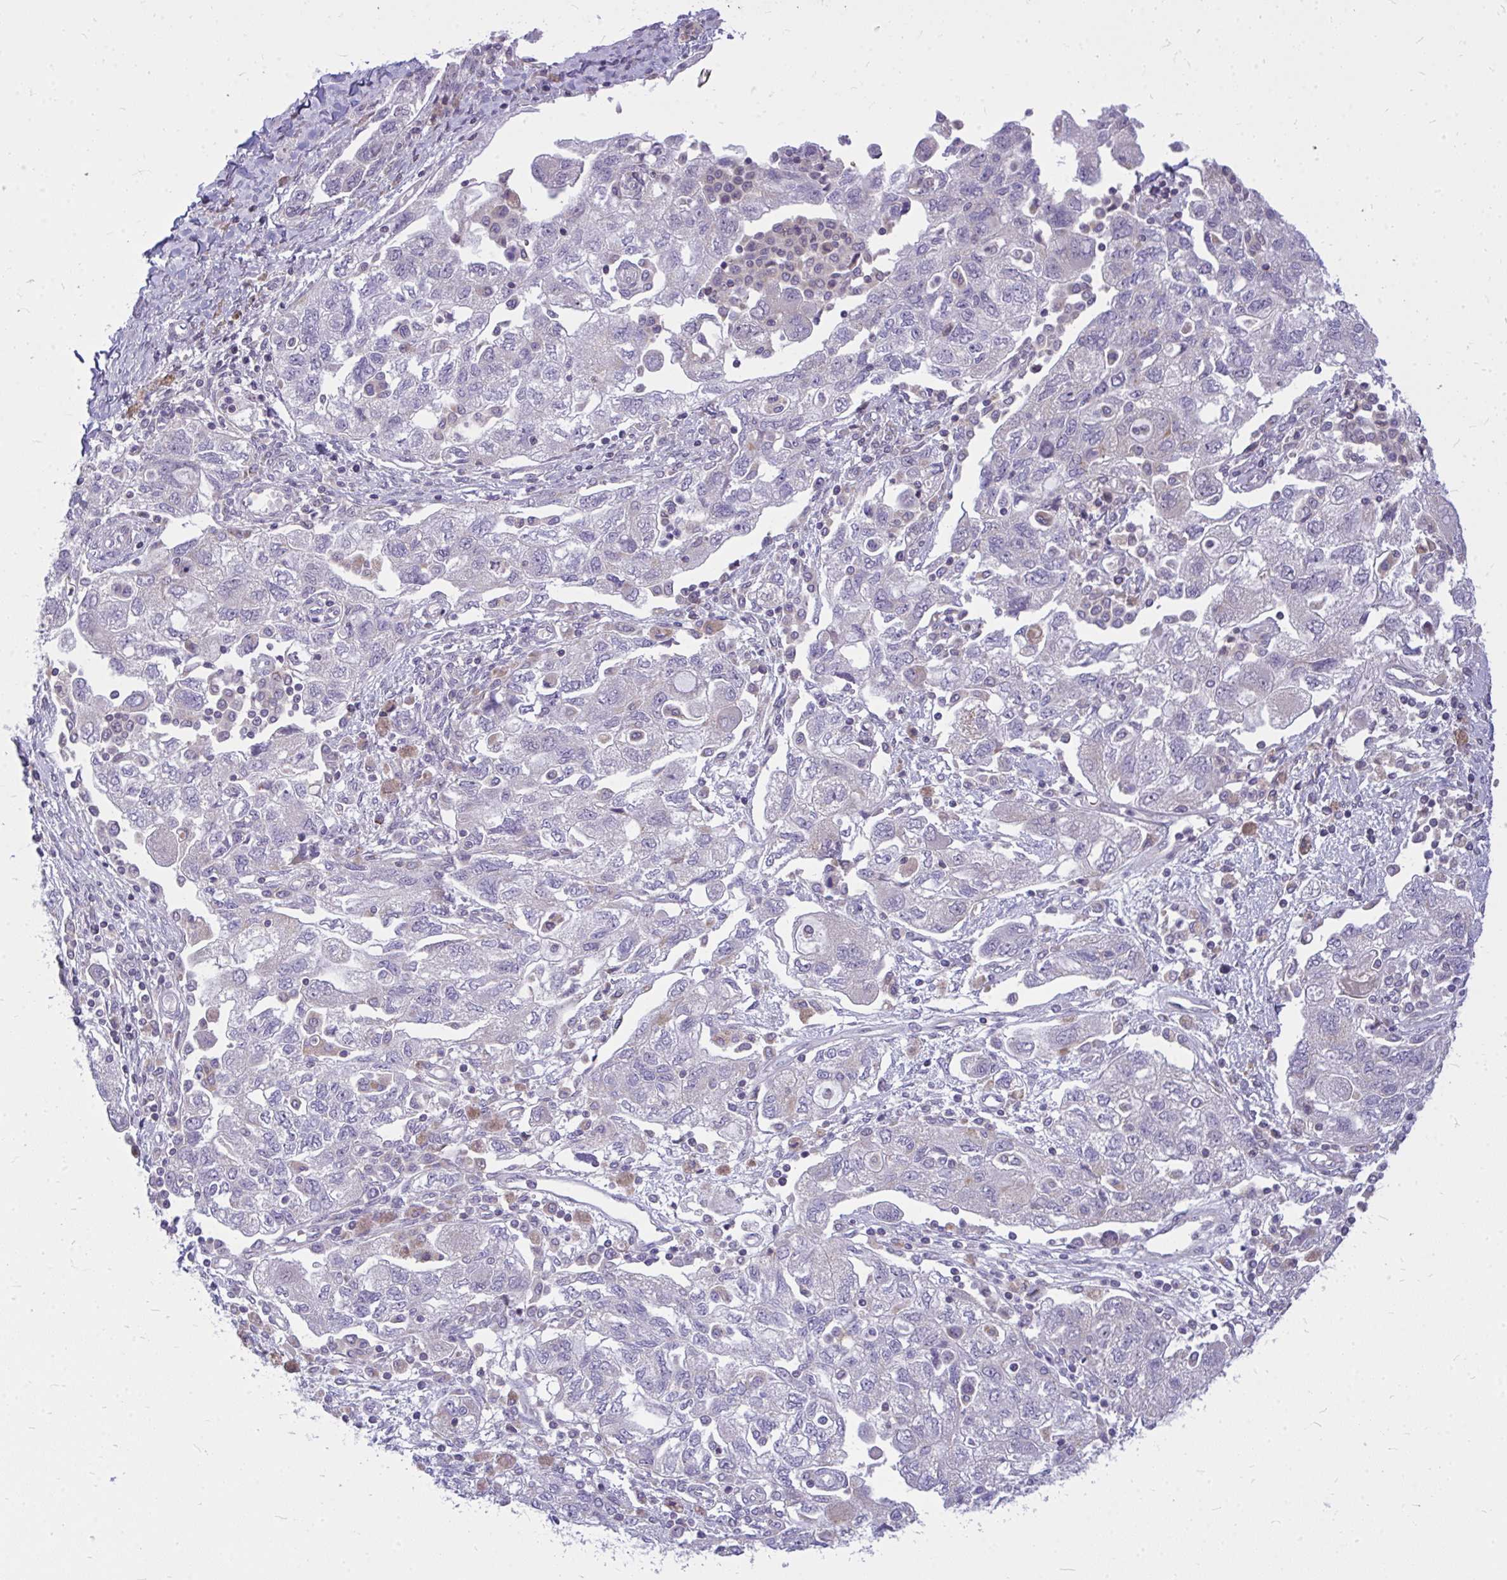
{"staining": {"intensity": "negative", "quantity": "none", "location": "none"}, "tissue": "ovarian cancer", "cell_type": "Tumor cells", "image_type": "cancer", "snomed": [{"axis": "morphology", "description": "Carcinoma, NOS"}, {"axis": "morphology", "description": "Cystadenocarcinoma, serous, NOS"}, {"axis": "topography", "description": "Ovary"}], "caption": "Tumor cells are negative for brown protein staining in ovarian cancer. The staining is performed using DAB (3,3'-diaminobenzidine) brown chromogen with nuclei counter-stained in using hematoxylin.", "gene": "ZSCAN25", "patient": {"sex": "female", "age": 69}}